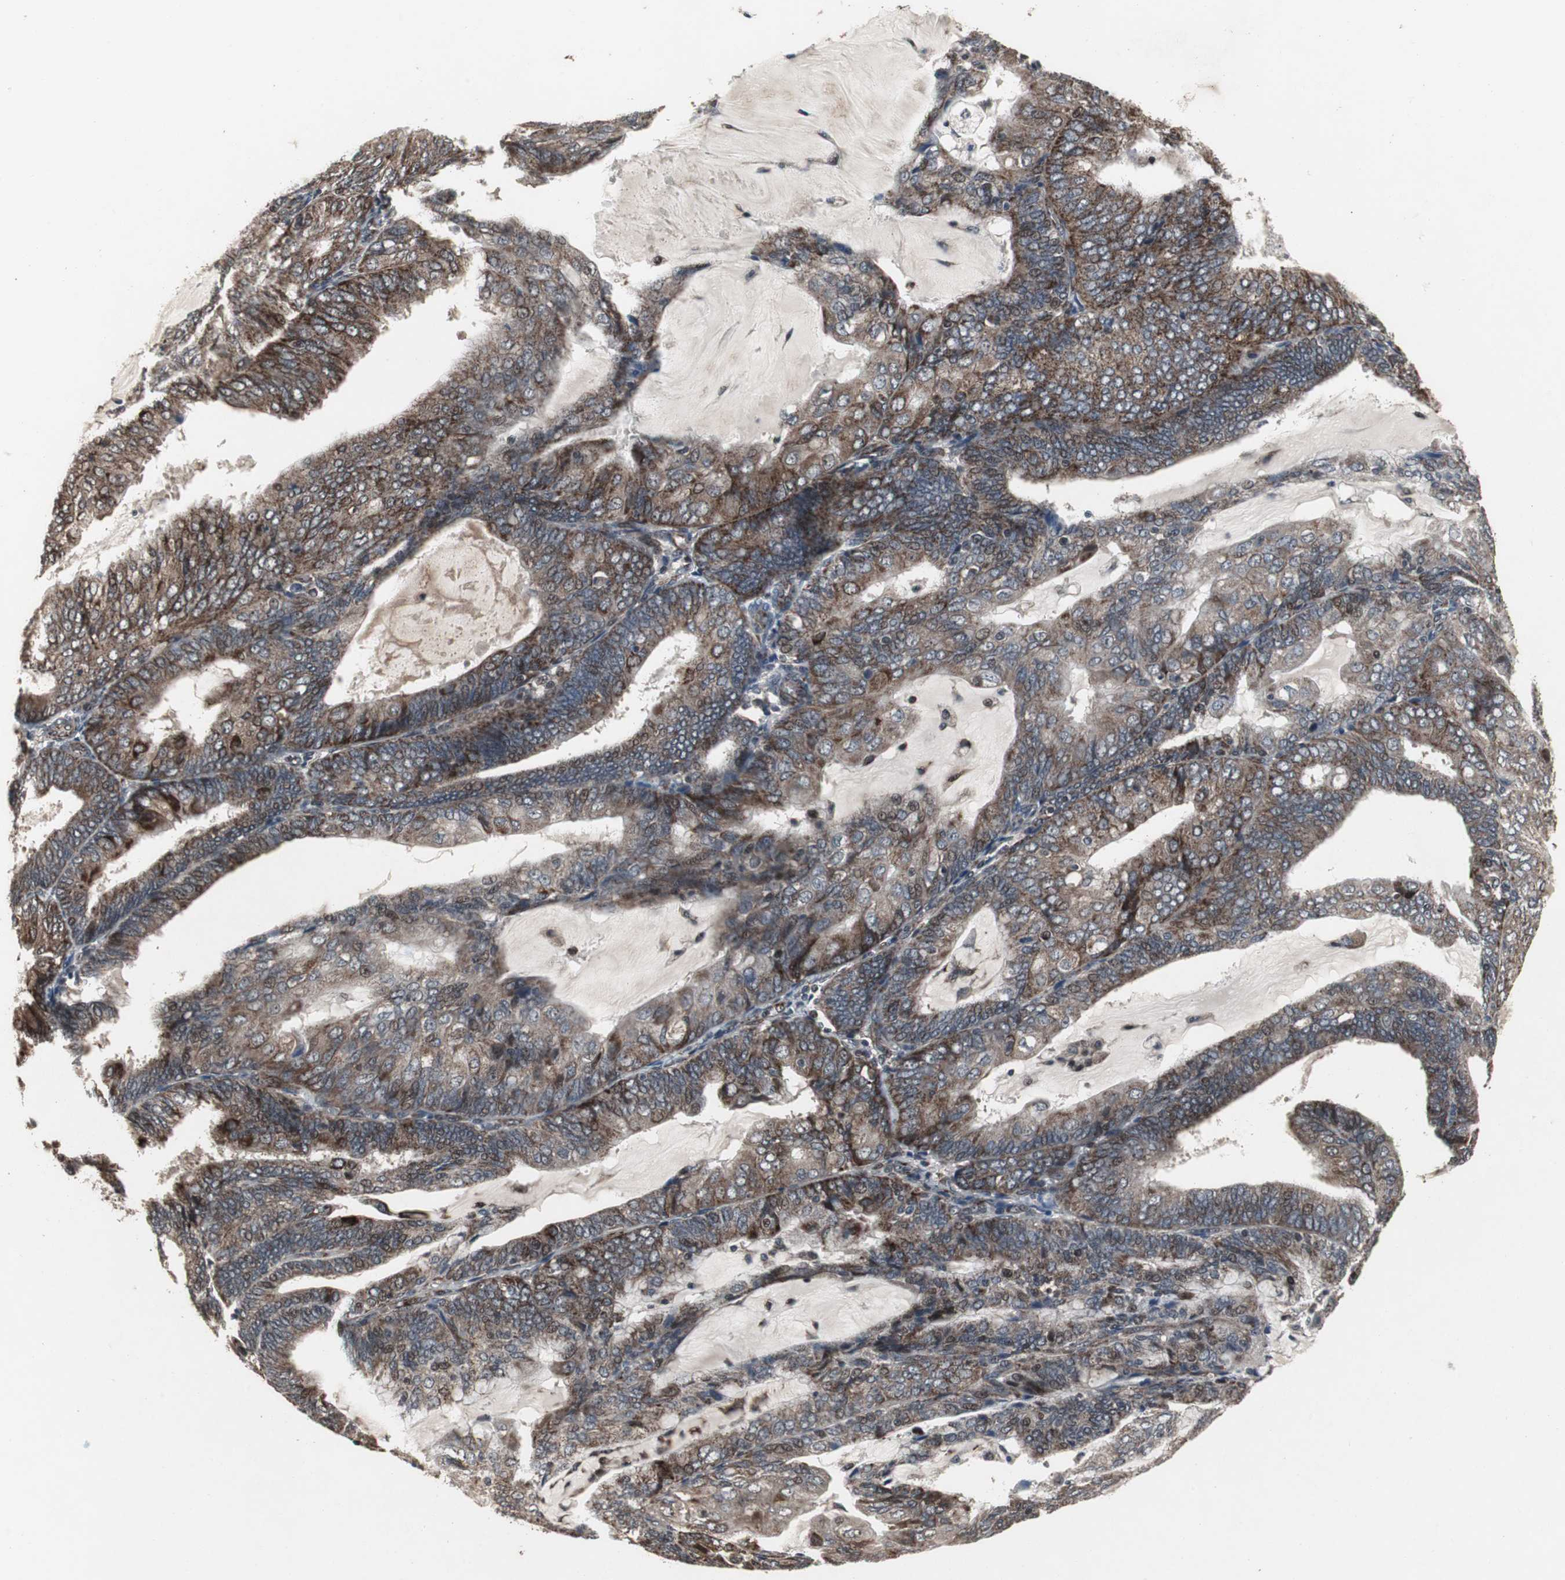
{"staining": {"intensity": "strong", "quantity": ">75%", "location": "cytoplasmic/membranous"}, "tissue": "endometrial cancer", "cell_type": "Tumor cells", "image_type": "cancer", "snomed": [{"axis": "morphology", "description": "Adenocarcinoma, NOS"}, {"axis": "topography", "description": "Endometrium"}], "caption": "Immunohistochemistry (IHC) image of adenocarcinoma (endometrial) stained for a protein (brown), which shows high levels of strong cytoplasmic/membranous positivity in approximately >75% of tumor cells.", "gene": "MRPL40", "patient": {"sex": "female", "age": 81}}